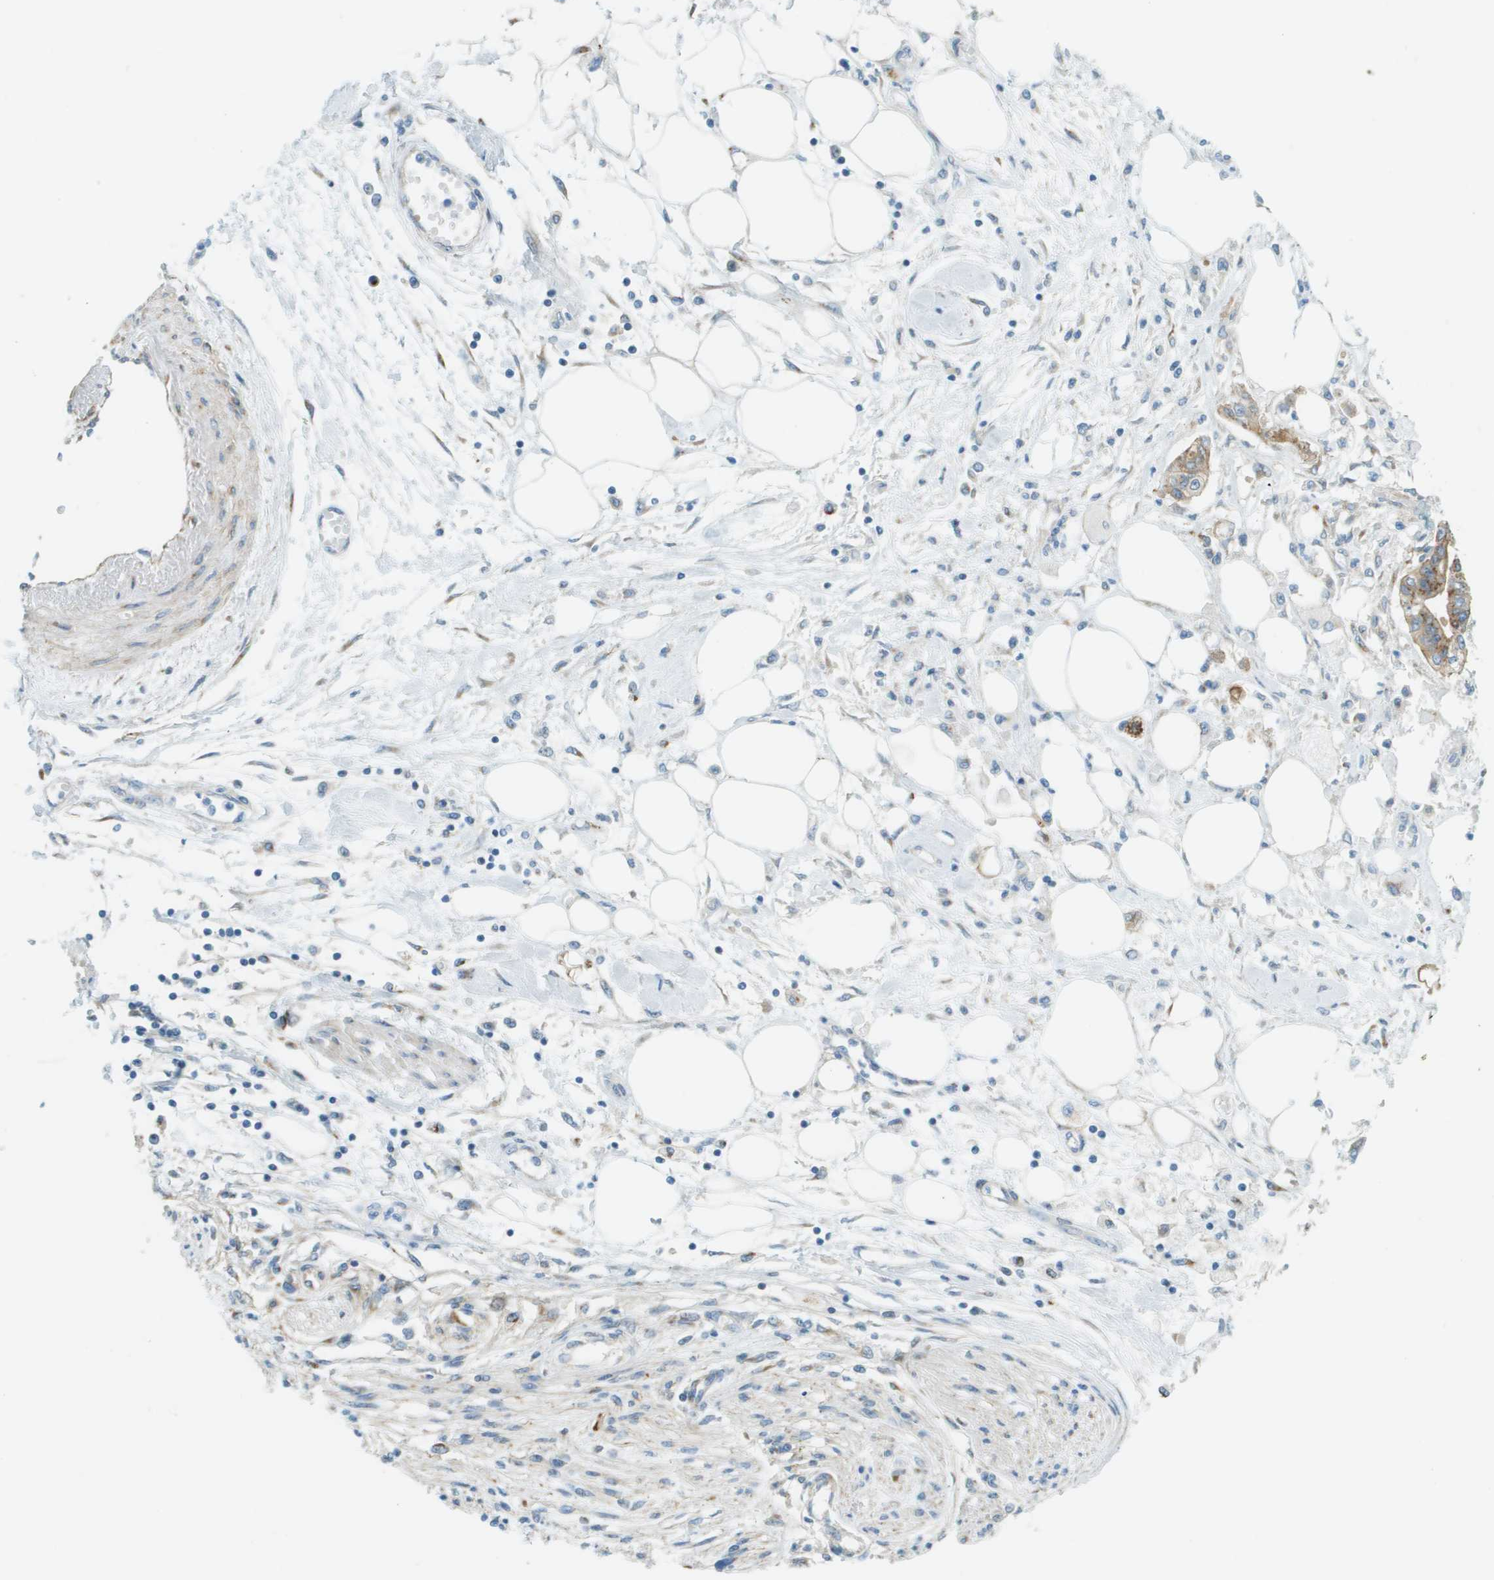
{"staining": {"intensity": "moderate", "quantity": ">75%", "location": "cytoplasmic/membranous"}, "tissue": "pancreatic cancer", "cell_type": "Tumor cells", "image_type": "cancer", "snomed": [{"axis": "morphology", "description": "Adenocarcinoma, NOS"}, {"axis": "topography", "description": "Pancreas"}], "caption": "Pancreatic adenocarcinoma tissue exhibits moderate cytoplasmic/membranous staining in about >75% of tumor cells, visualized by immunohistochemistry. The staining was performed using DAB to visualize the protein expression in brown, while the nuclei were stained in blue with hematoxylin (Magnification: 20x).", "gene": "ACBD3", "patient": {"sex": "female", "age": 77}}